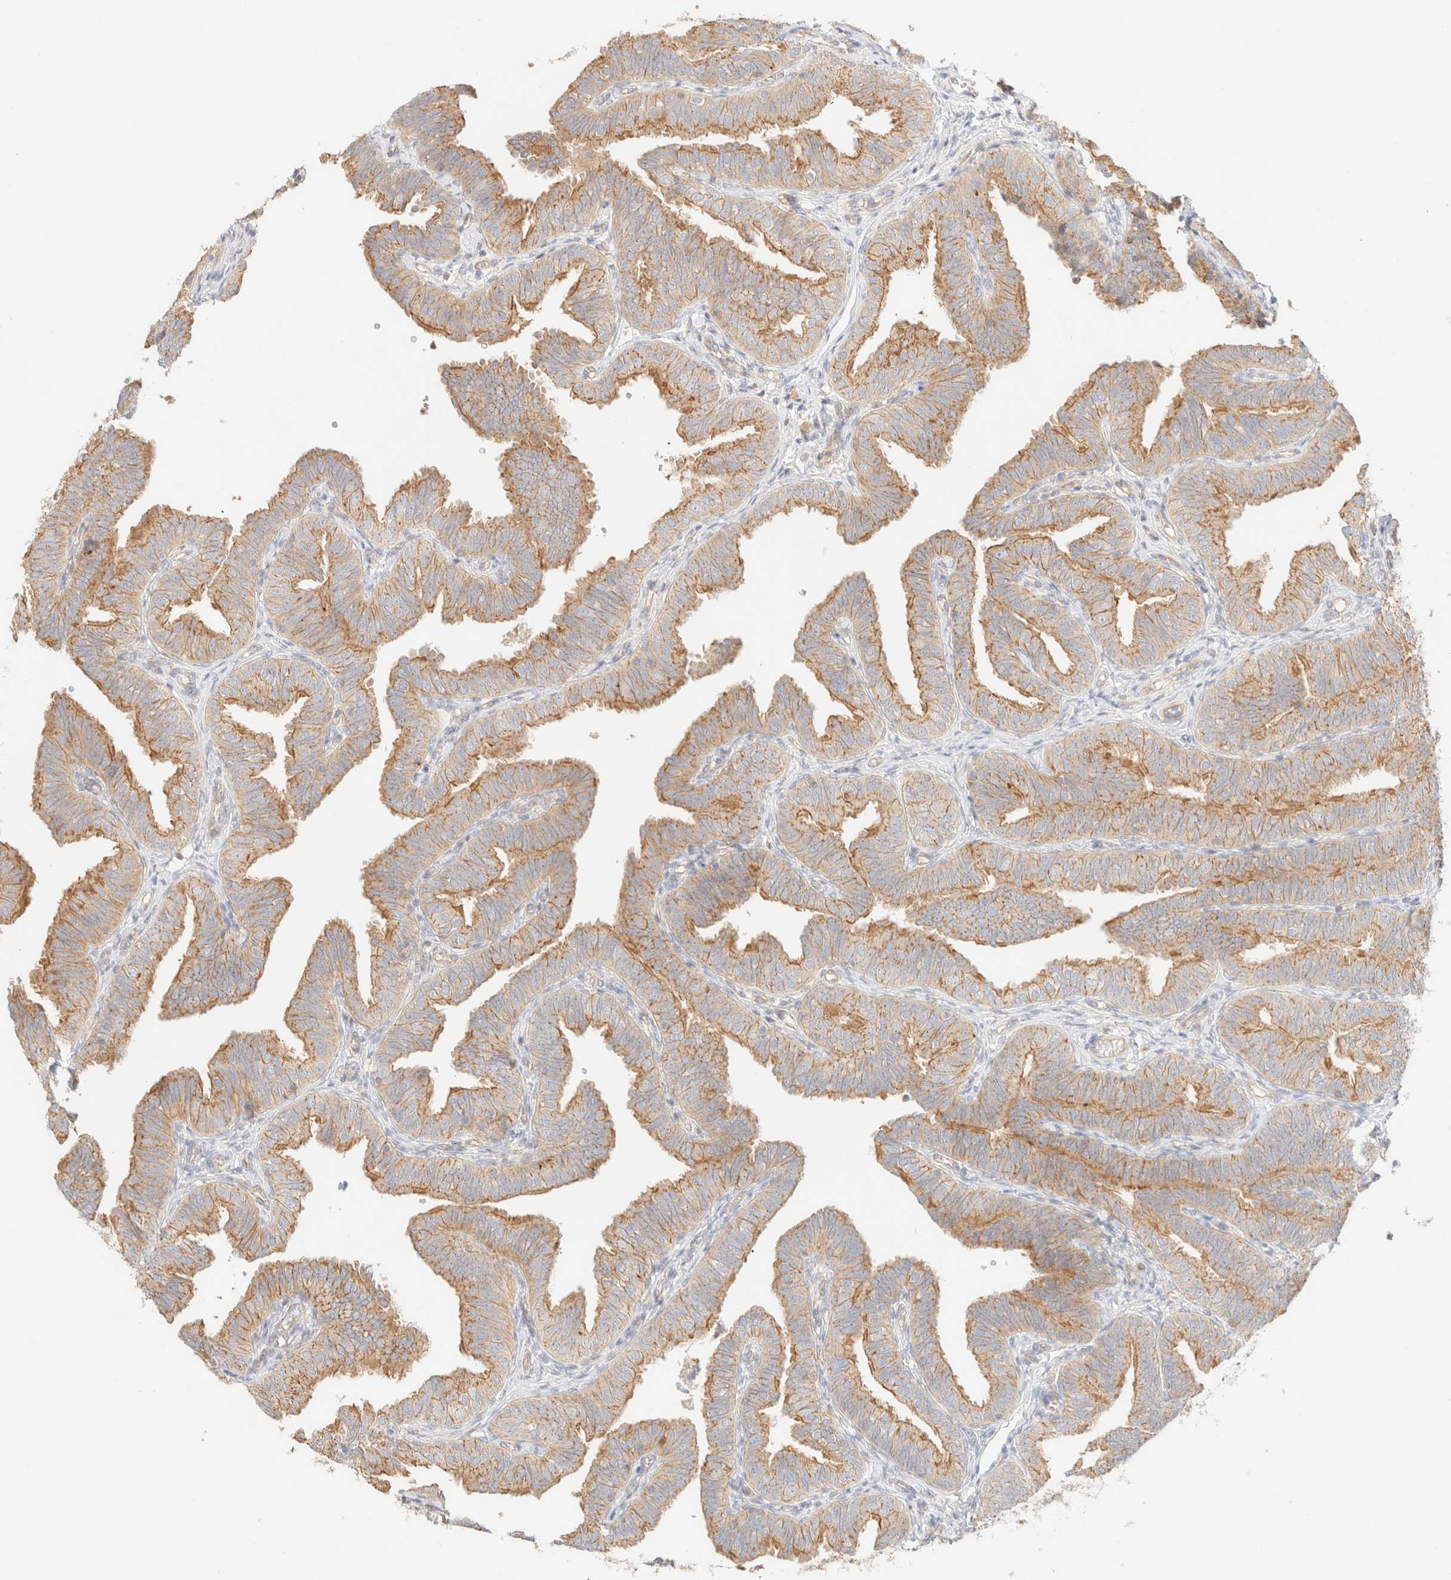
{"staining": {"intensity": "moderate", "quantity": ">75%", "location": "cytoplasmic/membranous"}, "tissue": "fallopian tube", "cell_type": "Glandular cells", "image_type": "normal", "snomed": [{"axis": "morphology", "description": "Normal tissue, NOS"}, {"axis": "topography", "description": "Fallopian tube"}], "caption": "This photomicrograph exhibits unremarkable fallopian tube stained with immunohistochemistry (IHC) to label a protein in brown. The cytoplasmic/membranous of glandular cells show moderate positivity for the protein. Nuclei are counter-stained blue.", "gene": "MYO10", "patient": {"sex": "female", "age": 35}}